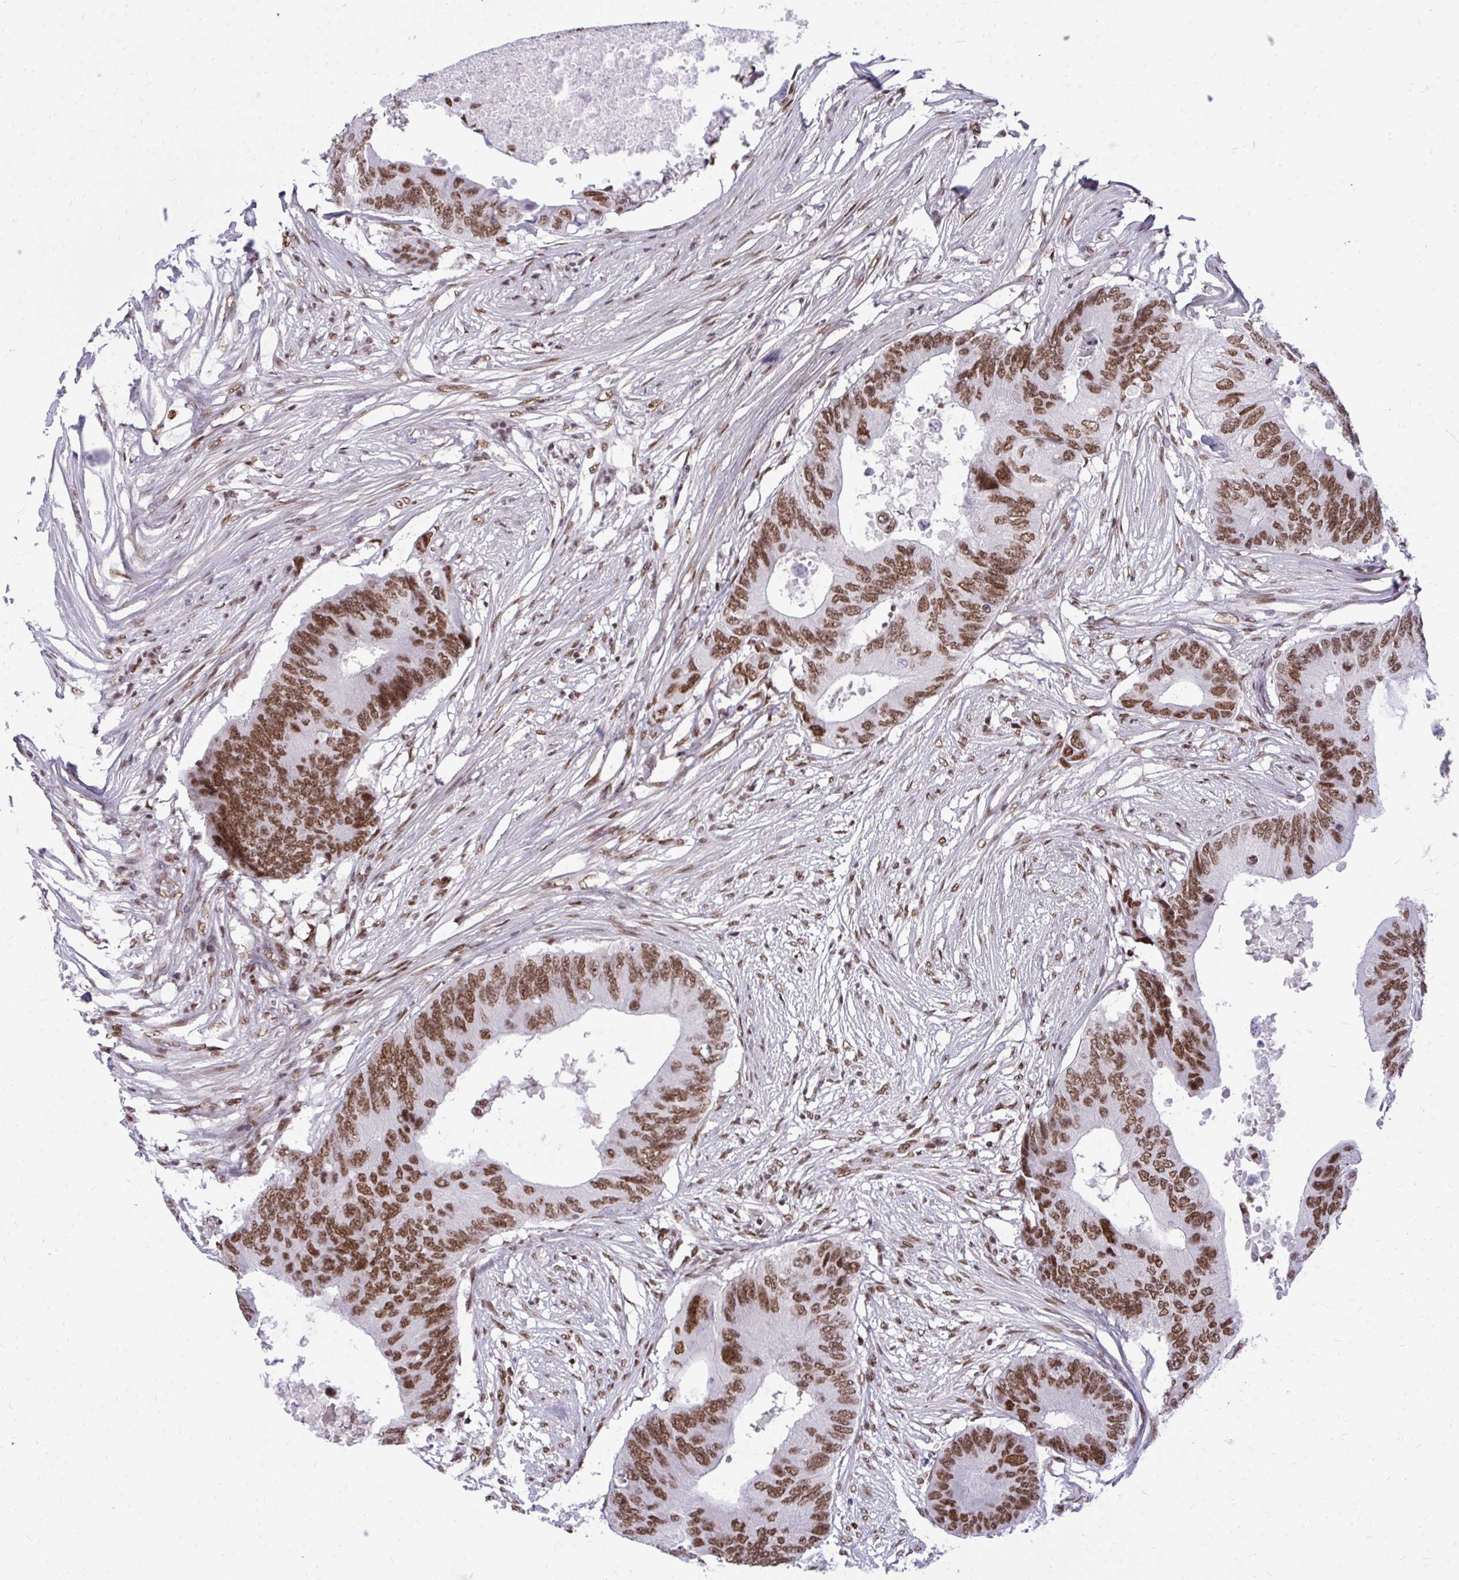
{"staining": {"intensity": "moderate", "quantity": ">75%", "location": "nuclear"}, "tissue": "colorectal cancer", "cell_type": "Tumor cells", "image_type": "cancer", "snomed": [{"axis": "morphology", "description": "Adenocarcinoma, NOS"}, {"axis": "topography", "description": "Colon"}], "caption": "Adenocarcinoma (colorectal) stained with immunohistochemistry demonstrates moderate nuclear positivity in approximately >75% of tumor cells.", "gene": "CDYL", "patient": {"sex": "male", "age": 71}}